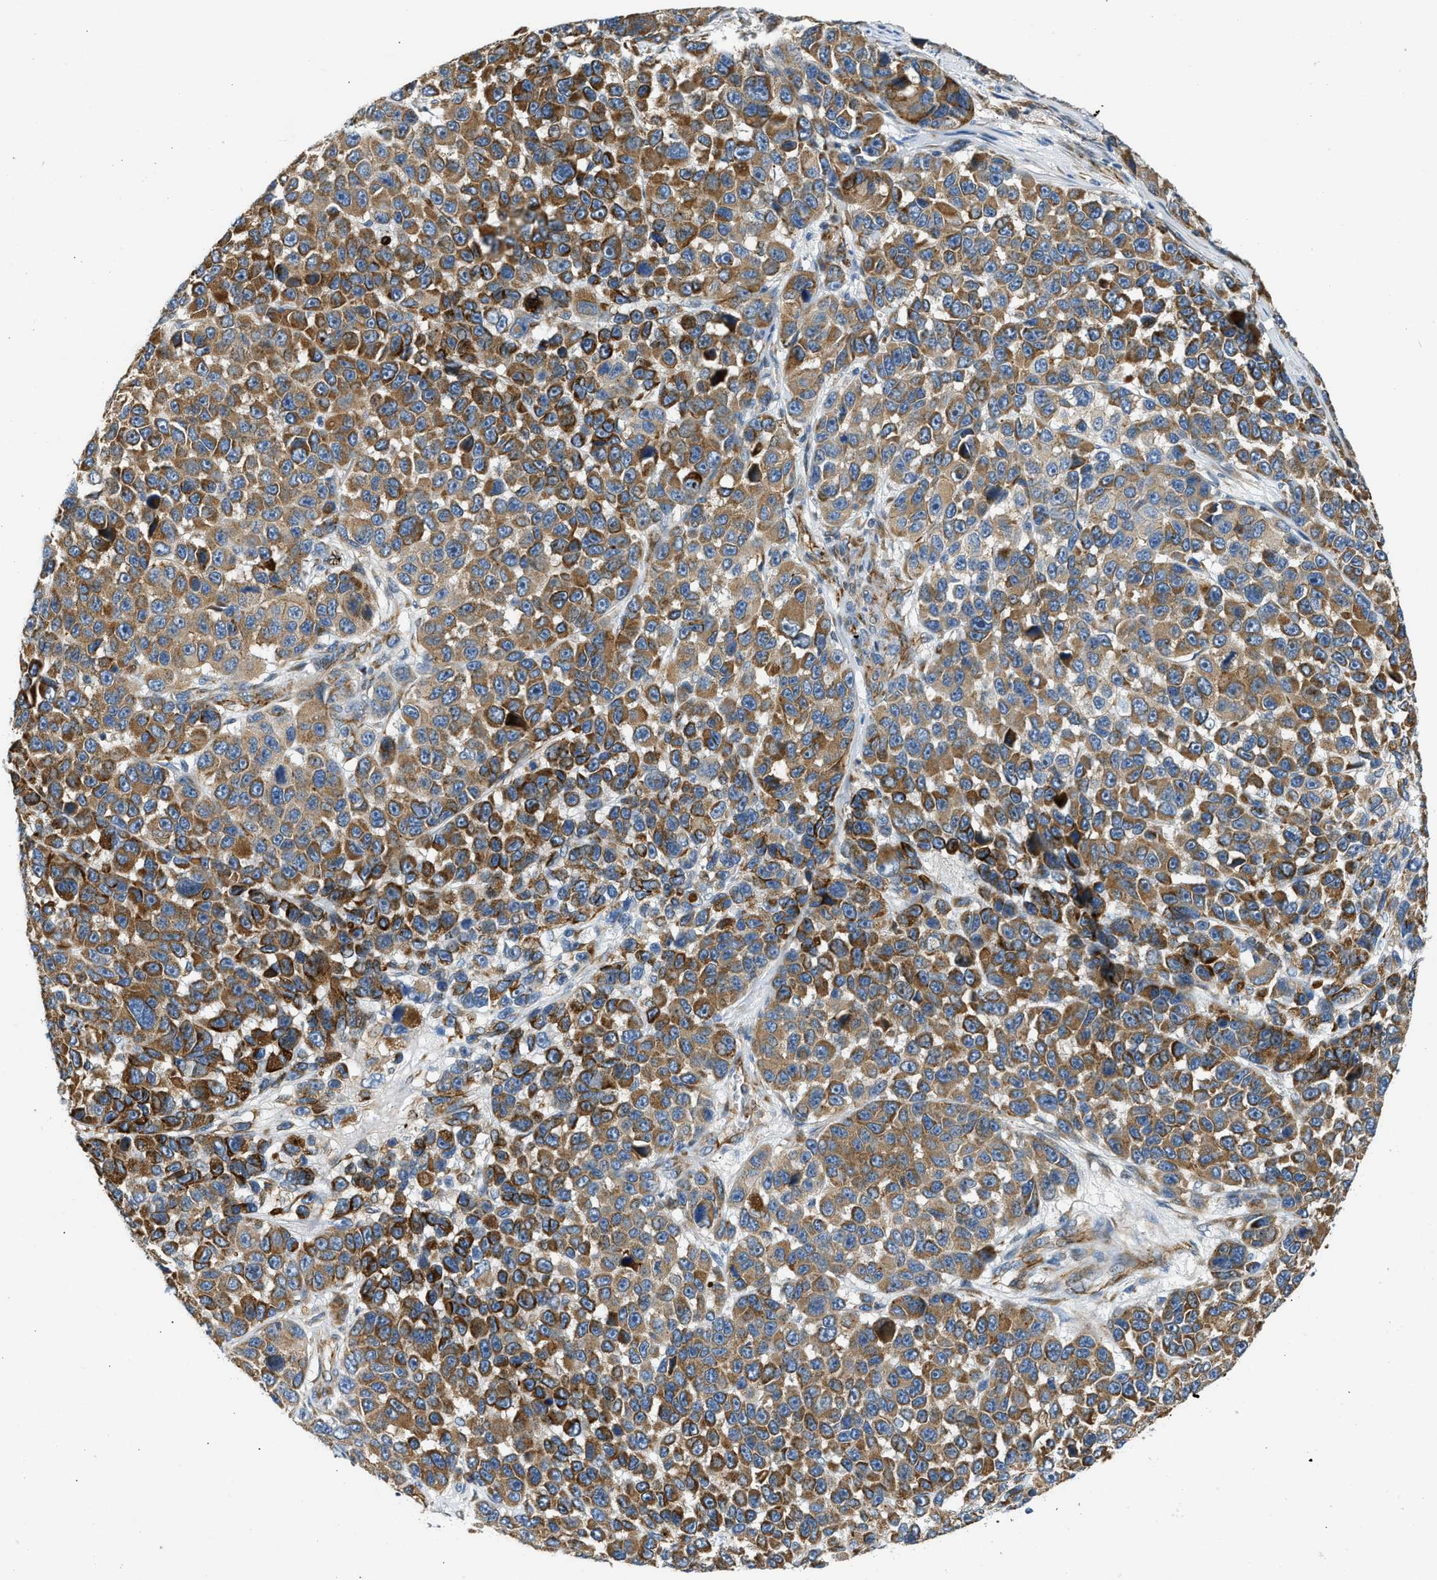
{"staining": {"intensity": "moderate", "quantity": ">75%", "location": "cytoplasmic/membranous"}, "tissue": "melanoma", "cell_type": "Tumor cells", "image_type": "cancer", "snomed": [{"axis": "morphology", "description": "Malignant melanoma, NOS"}, {"axis": "topography", "description": "Skin"}], "caption": "Moderate cytoplasmic/membranous protein positivity is seen in approximately >75% of tumor cells in malignant melanoma.", "gene": "ULK4", "patient": {"sex": "male", "age": 53}}